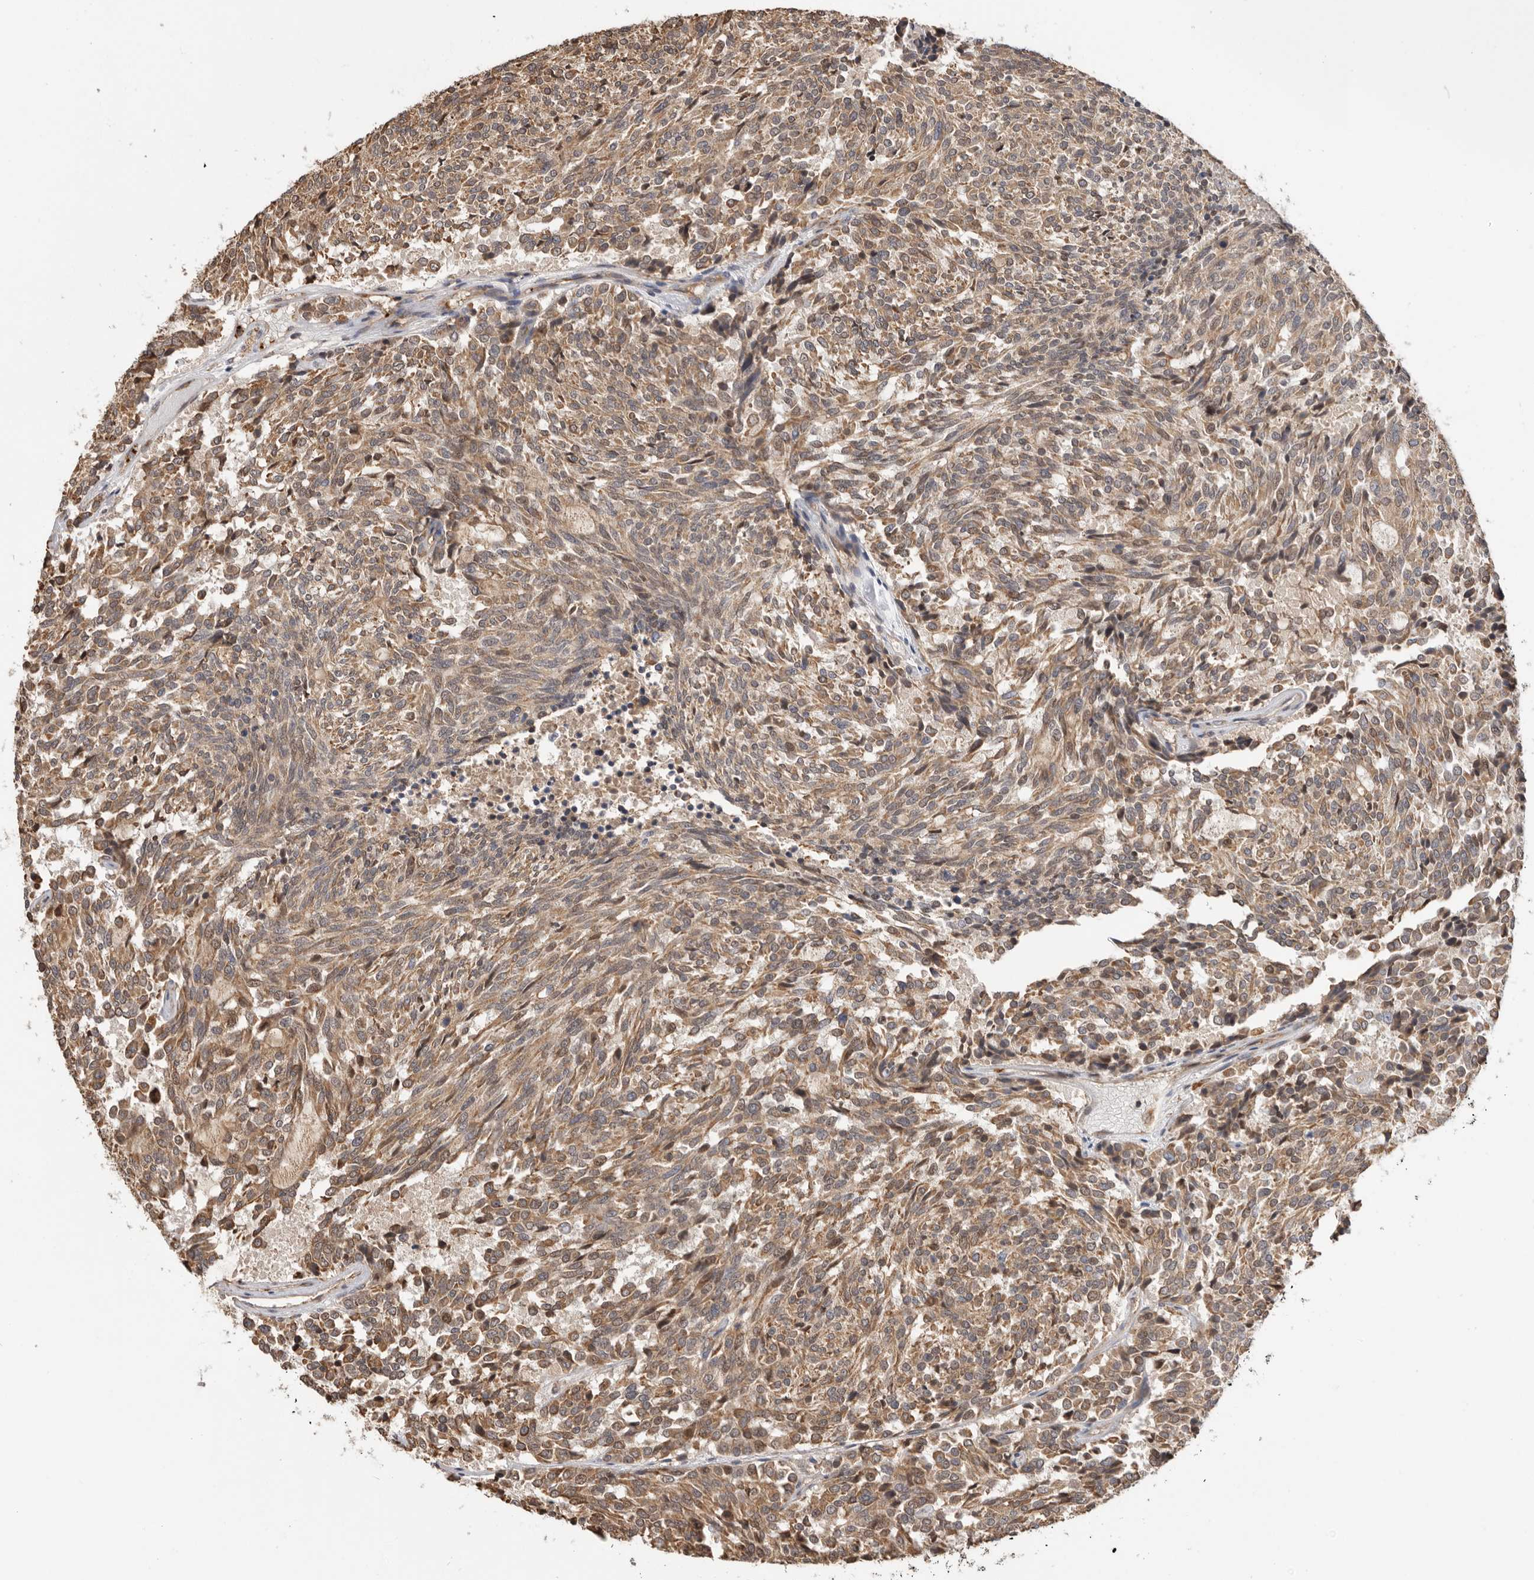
{"staining": {"intensity": "weak", "quantity": ">75%", "location": "cytoplasmic/membranous,nuclear"}, "tissue": "carcinoid", "cell_type": "Tumor cells", "image_type": "cancer", "snomed": [{"axis": "morphology", "description": "Carcinoid, malignant, NOS"}, {"axis": "topography", "description": "Pancreas"}], "caption": "A micrograph of human carcinoid stained for a protein exhibits weak cytoplasmic/membranous and nuclear brown staining in tumor cells. Immunohistochemistry stains the protein in brown and the nuclei are stained blue.", "gene": "CDC42BPB", "patient": {"sex": "female", "age": 54}}